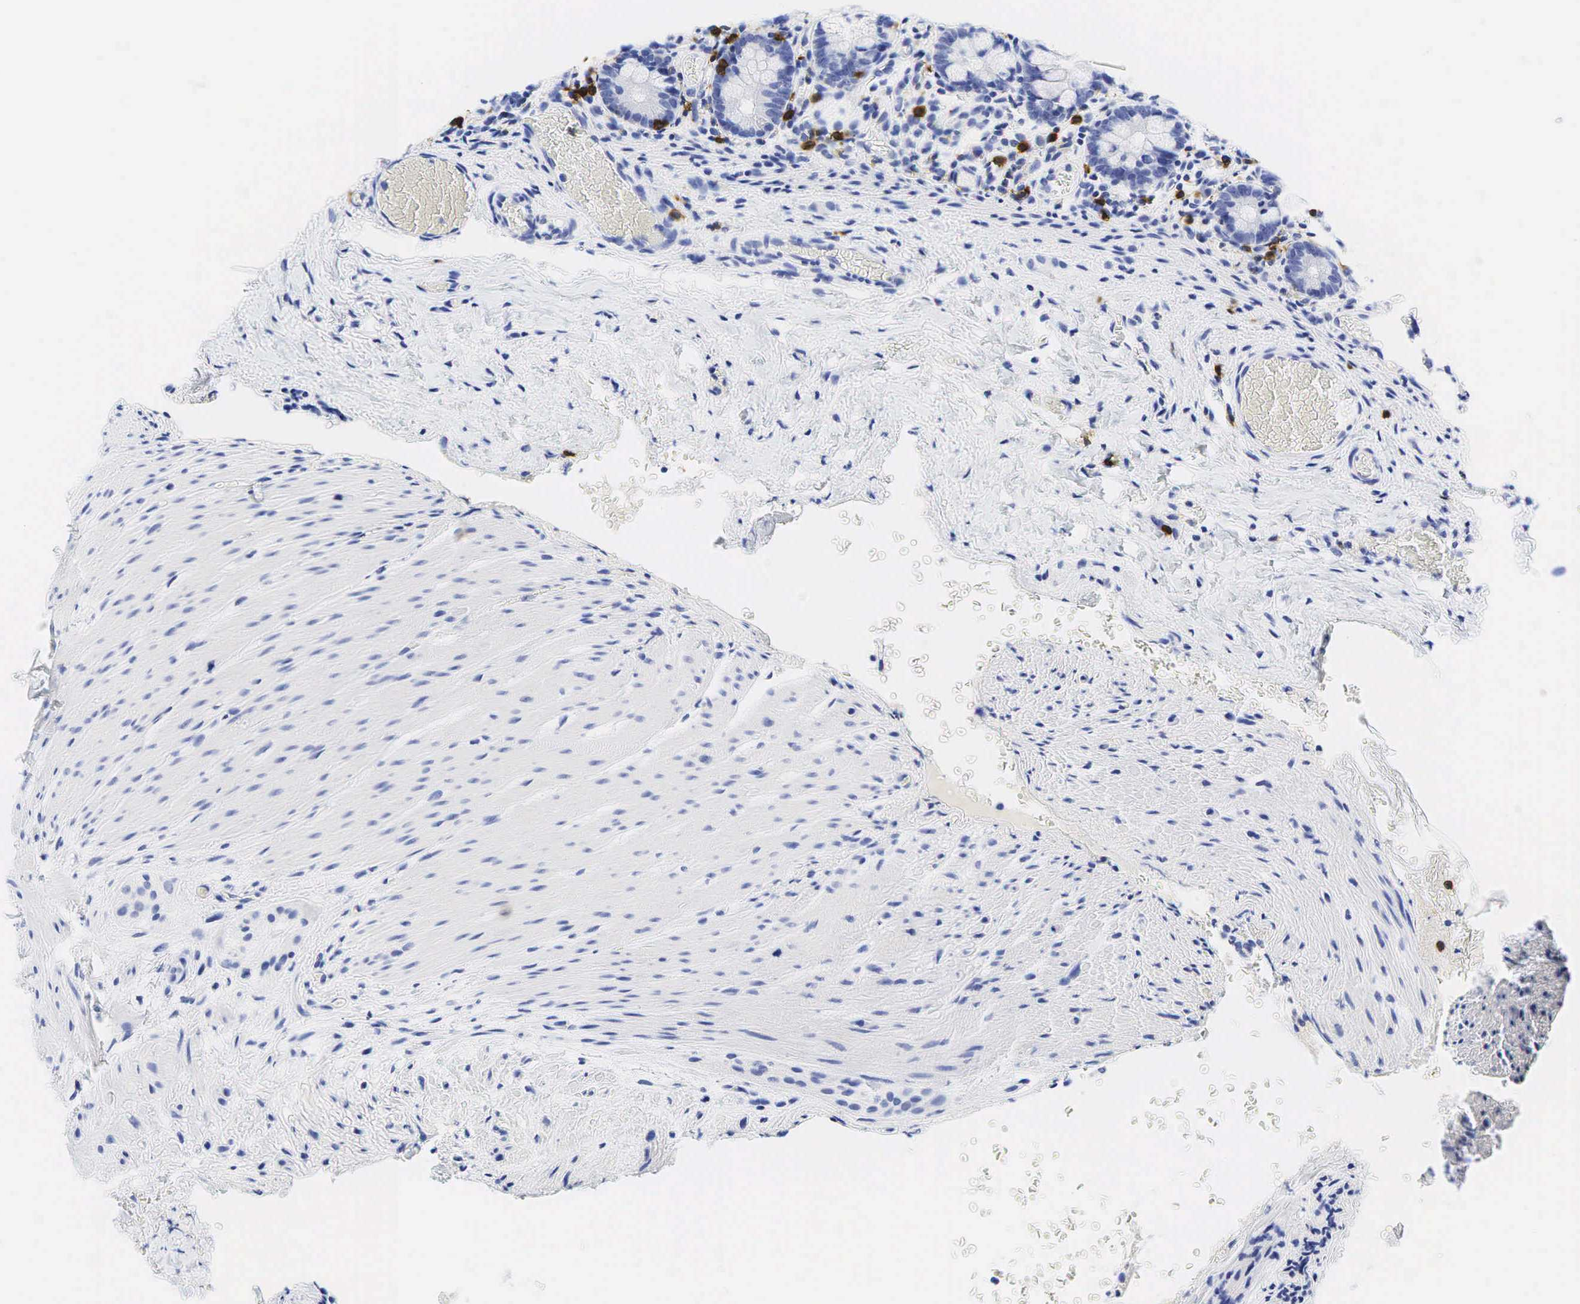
{"staining": {"intensity": "negative", "quantity": "none", "location": "none"}, "tissue": "small intestine", "cell_type": "Glandular cells", "image_type": "normal", "snomed": [{"axis": "morphology", "description": "Normal tissue, NOS"}, {"axis": "topography", "description": "Small intestine"}], "caption": "High magnification brightfield microscopy of benign small intestine stained with DAB (3,3'-diaminobenzidine) (brown) and counterstained with hematoxylin (blue): glandular cells show no significant expression.", "gene": "CD8A", "patient": {"sex": "male", "age": 1}}